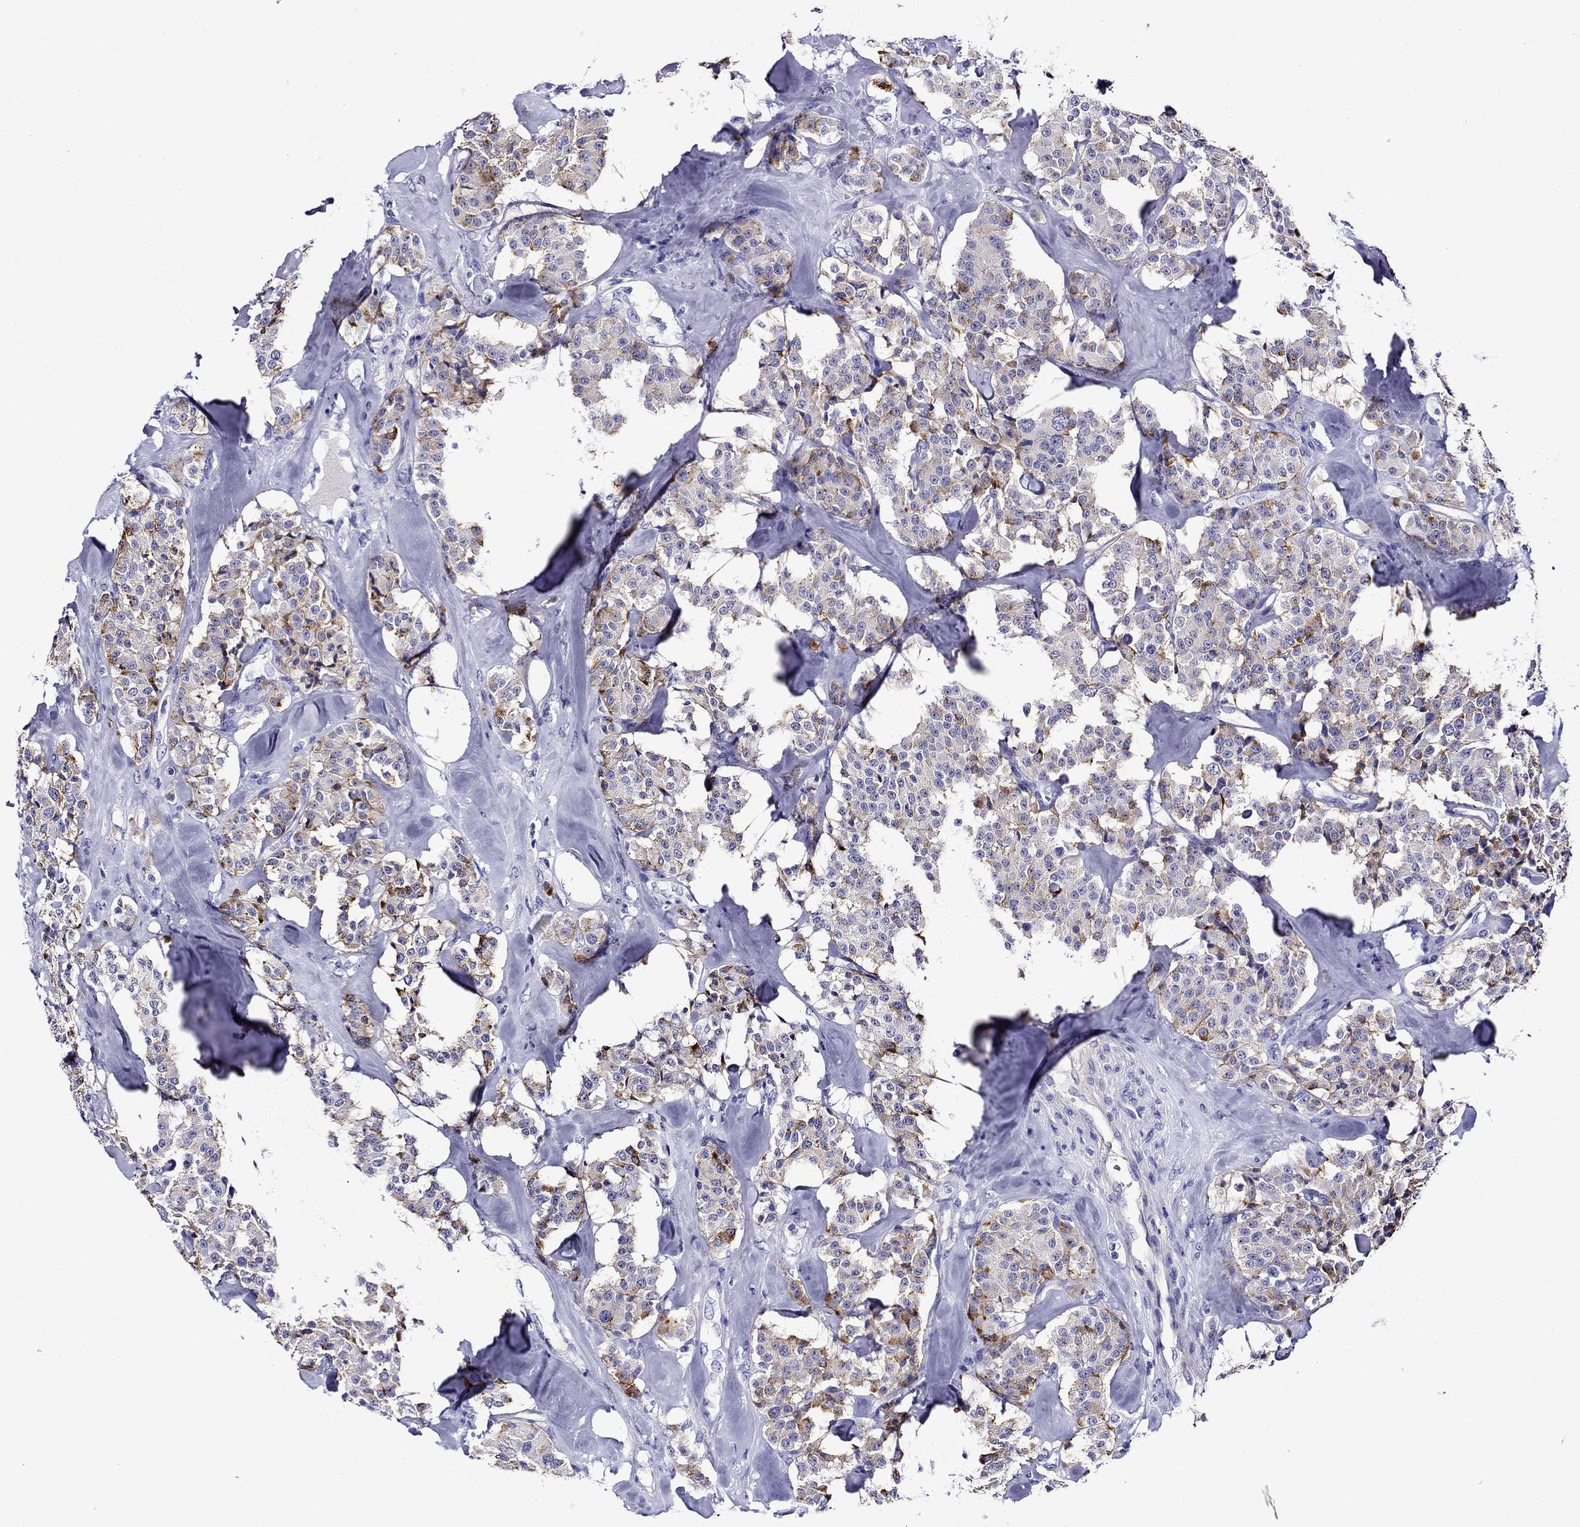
{"staining": {"intensity": "strong", "quantity": "<25%", "location": "cytoplasmic/membranous"}, "tissue": "carcinoid", "cell_type": "Tumor cells", "image_type": "cancer", "snomed": [{"axis": "morphology", "description": "Carcinoid, malignant, NOS"}, {"axis": "topography", "description": "Pancreas"}], "caption": "Tumor cells display medium levels of strong cytoplasmic/membranous positivity in approximately <25% of cells in human carcinoid.", "gene": "SCG2", "patient": {"sex": "male", "age": 41}}